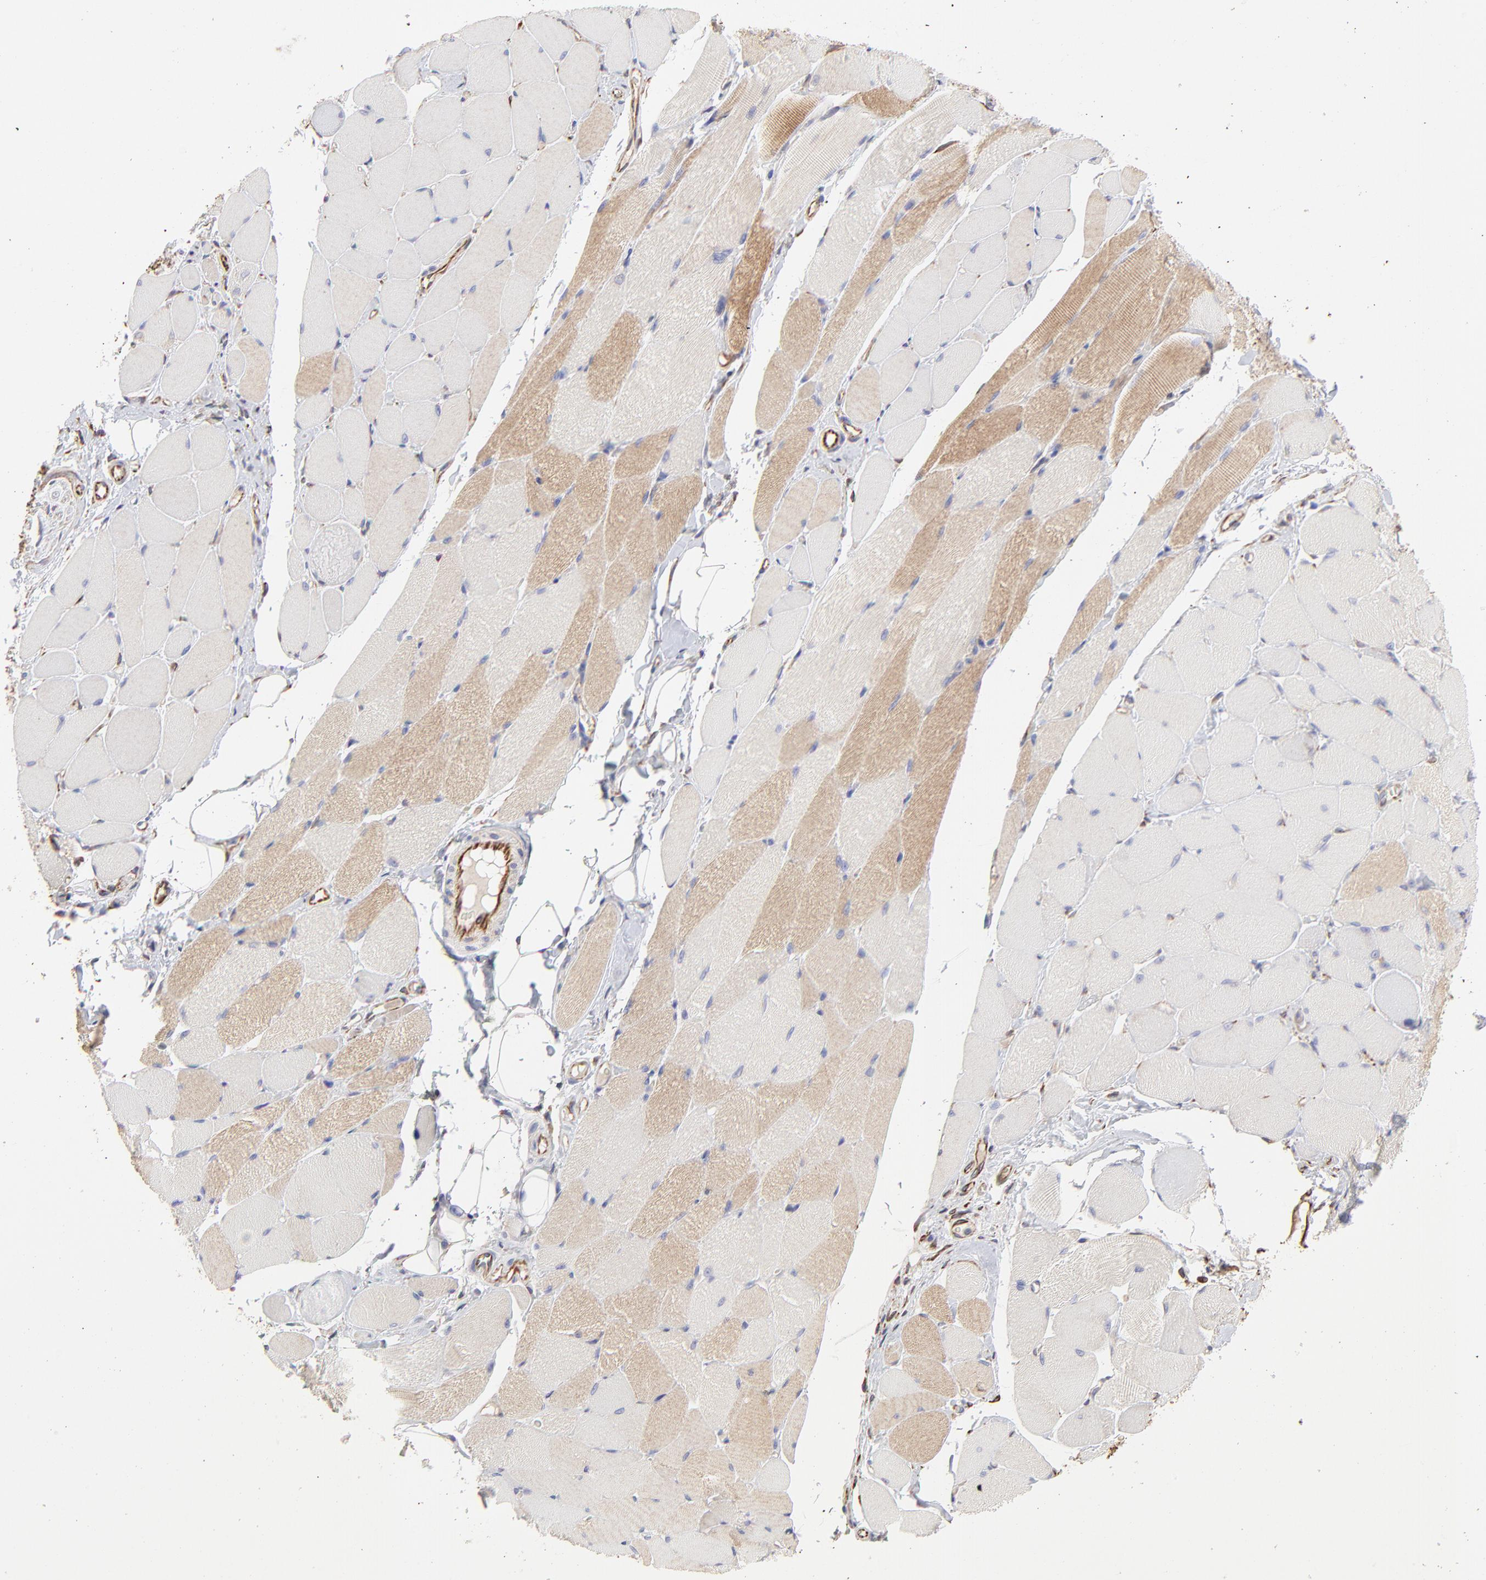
{"staining": {"intensity": "weak", "quantity": "25%-75%", "location": "cytoplasmic/membranous"}, "tissue": "skeletal muscle", "cell_type": "Myocytes", "image_type": "normal", "snomed": [{"axis": "morphology", "description": "Normal tissue, NOS"}, {"axis": "topography", "description": "Skeletal muscle"}, {"axis": "topography", "description": "Peripheral nerve tissue"}], "caption": "IHC photomicrograph of normal human skeletal muscle stained for a protein (brown), which demonstrates low levels of weak cytoplasmic/membranous staining in about 25%-75% of myocytes.", "gene": "COX8C", "patient": {"sex": "female", "age": 84}}